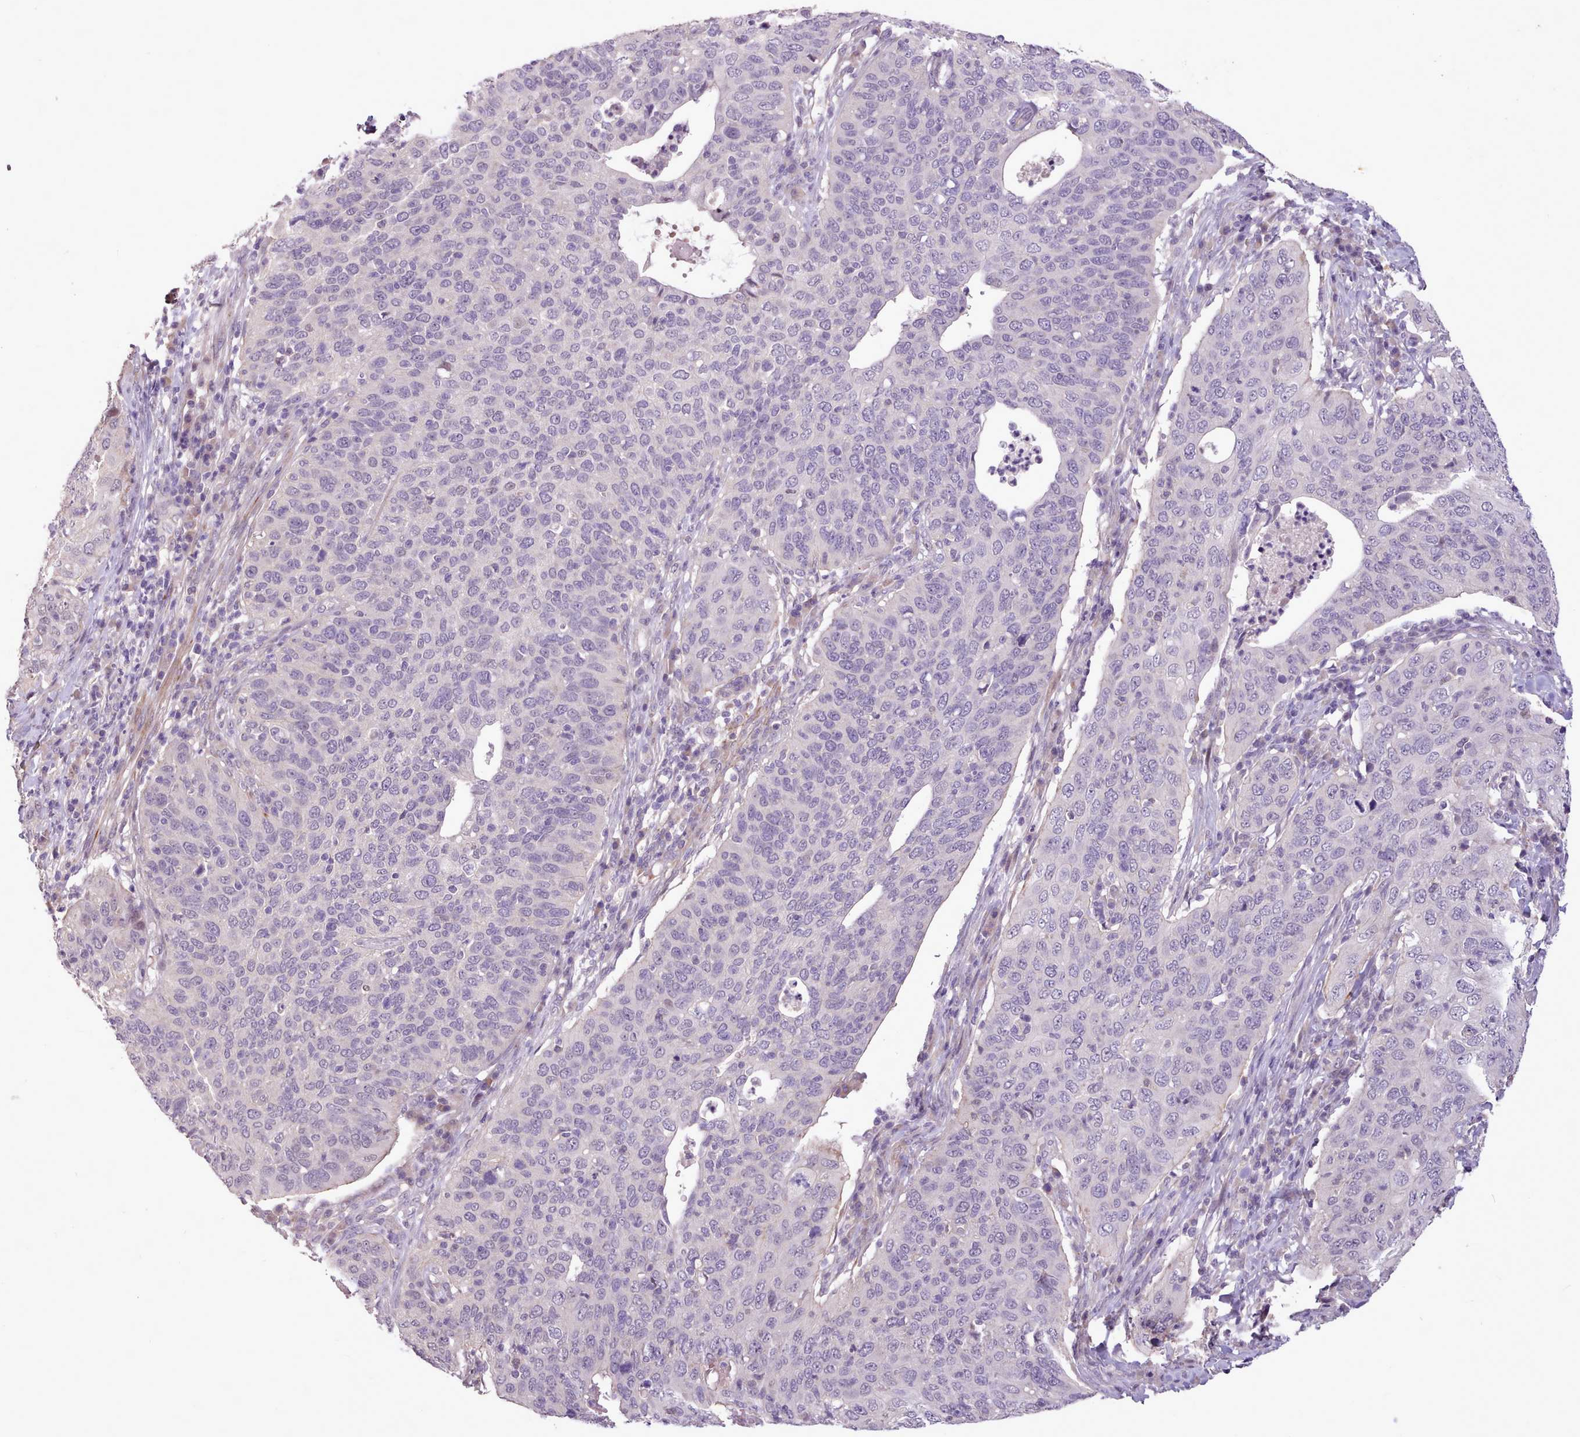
{"staining": {"intensity": "negative", "quantity": "none", "location": "none"}, "tissue": "cervical cancer", "cell_type": "Tumor cells", "image_type": "cancer", "snomed": [{"axis": "morphology", "description": "Squamous cell carcinoma, NOS"}, {"axis": "topography", "description": "Cervix"}], "caption": "The photomicrograph exhibits no staining of tumor cells in squamous cell carcinoma (cervical). The staining is performed using DAB (3,3'-diaminobenzidine) brown chromogen with nuclei counter-stained in using hematoxylin.", "gene": "ZNF607", "patient": {"sex": "female", "age": 36}}